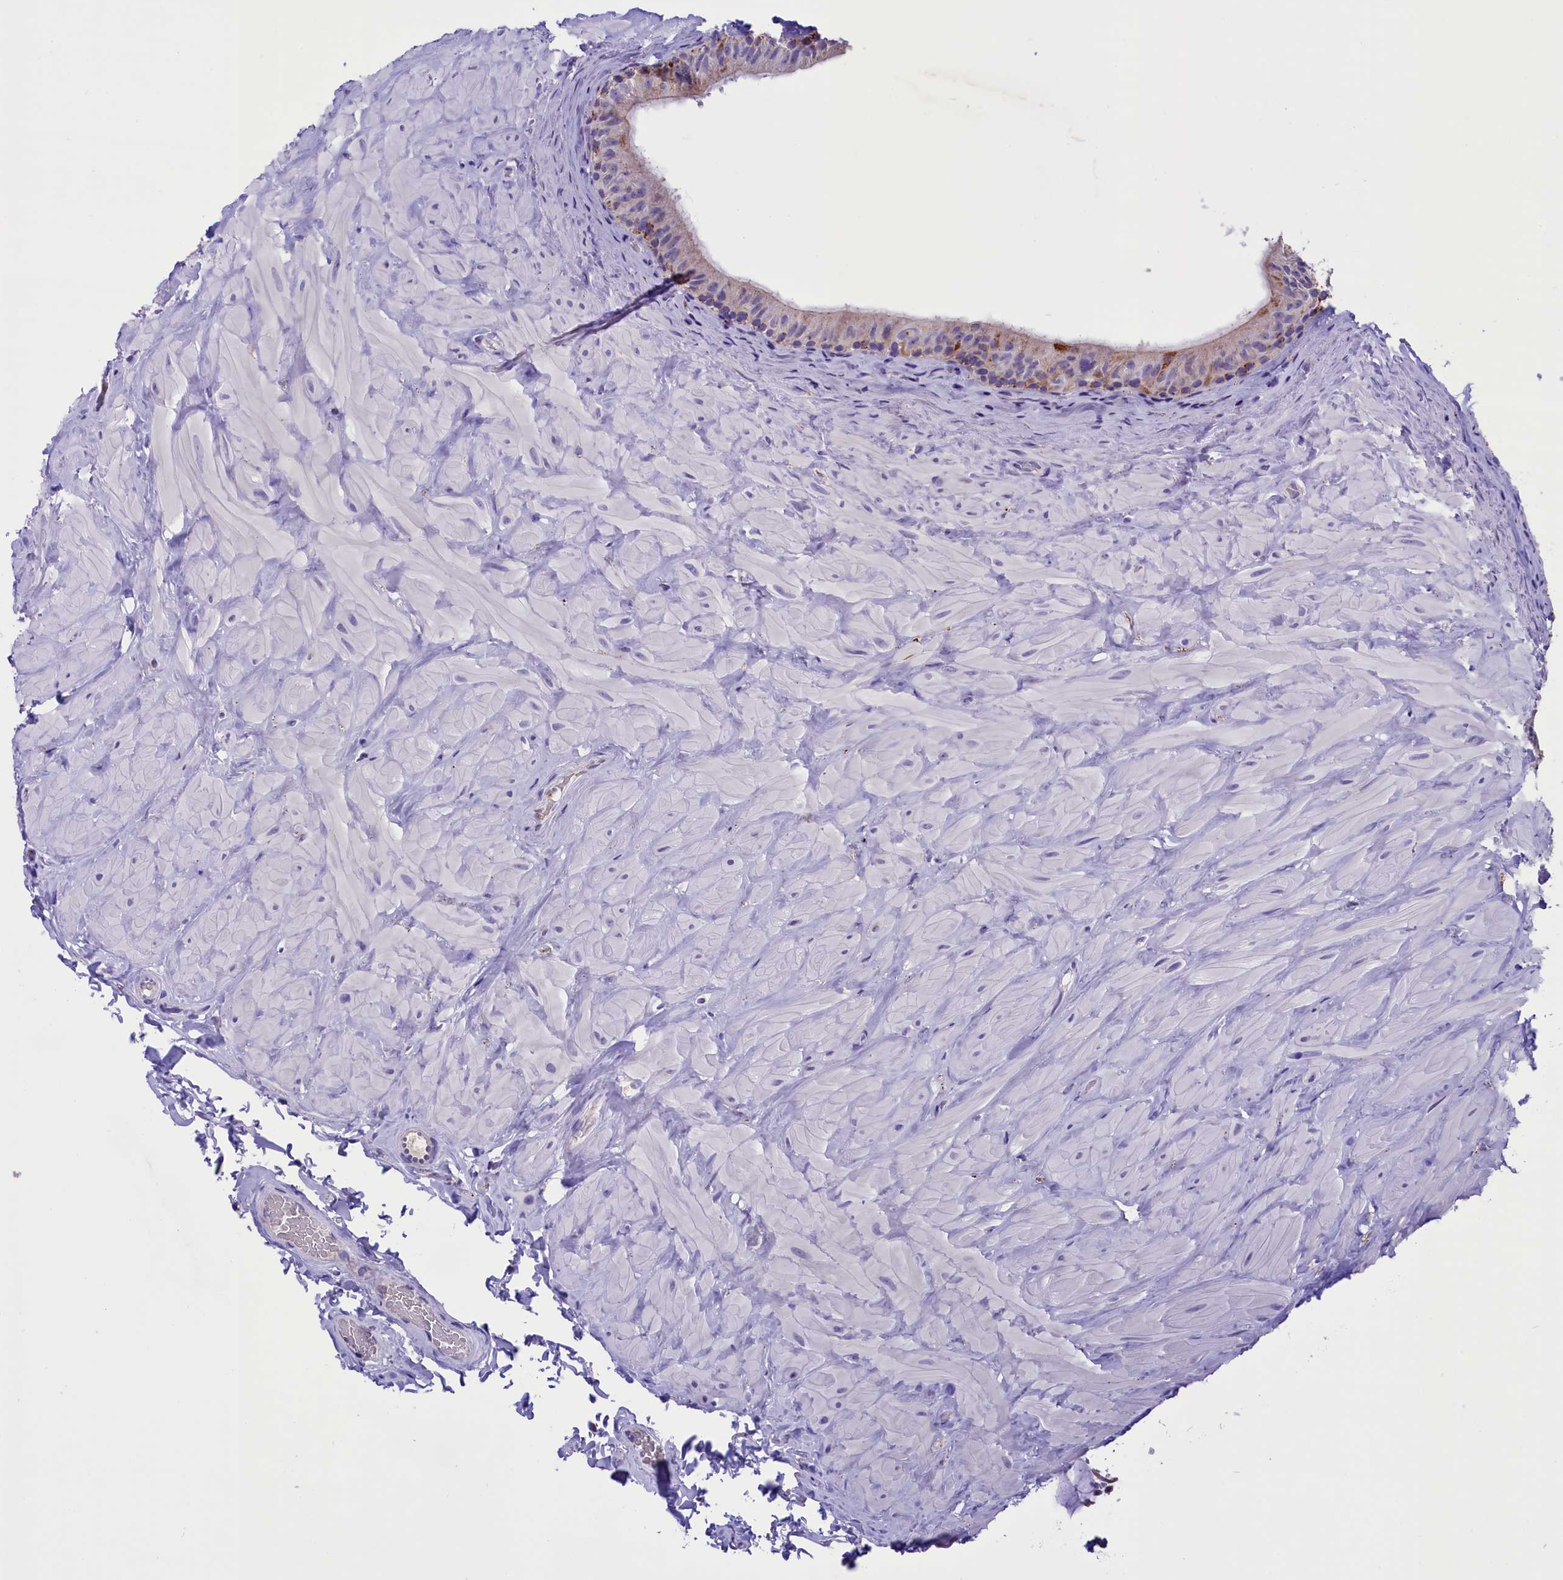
{"staining": {"intensity": "moderate", "quantity": "<25%", "location": "cytoplasmic/membranous"}, "tissue": "epididymis", "cell_type": "Glandular cells", "image_type": "normal", "snomed": [{"axis": "morphology", "description": "Normal tissue, NOS"}, {"axis": "topography", "description": "Soft tissue"}, {"axis": "topography", "description": "Vascular tissue"}, {"axis": "topography", "description": "Epididymis"}], "caption": "Normal epididymis reveals moderate cytoplasmic/membranous expression in about <25% of glandular cells, visualized by immunohistochemistry.", "gene": "ABAT", "patient": {"sex": "male", "age": 49}}